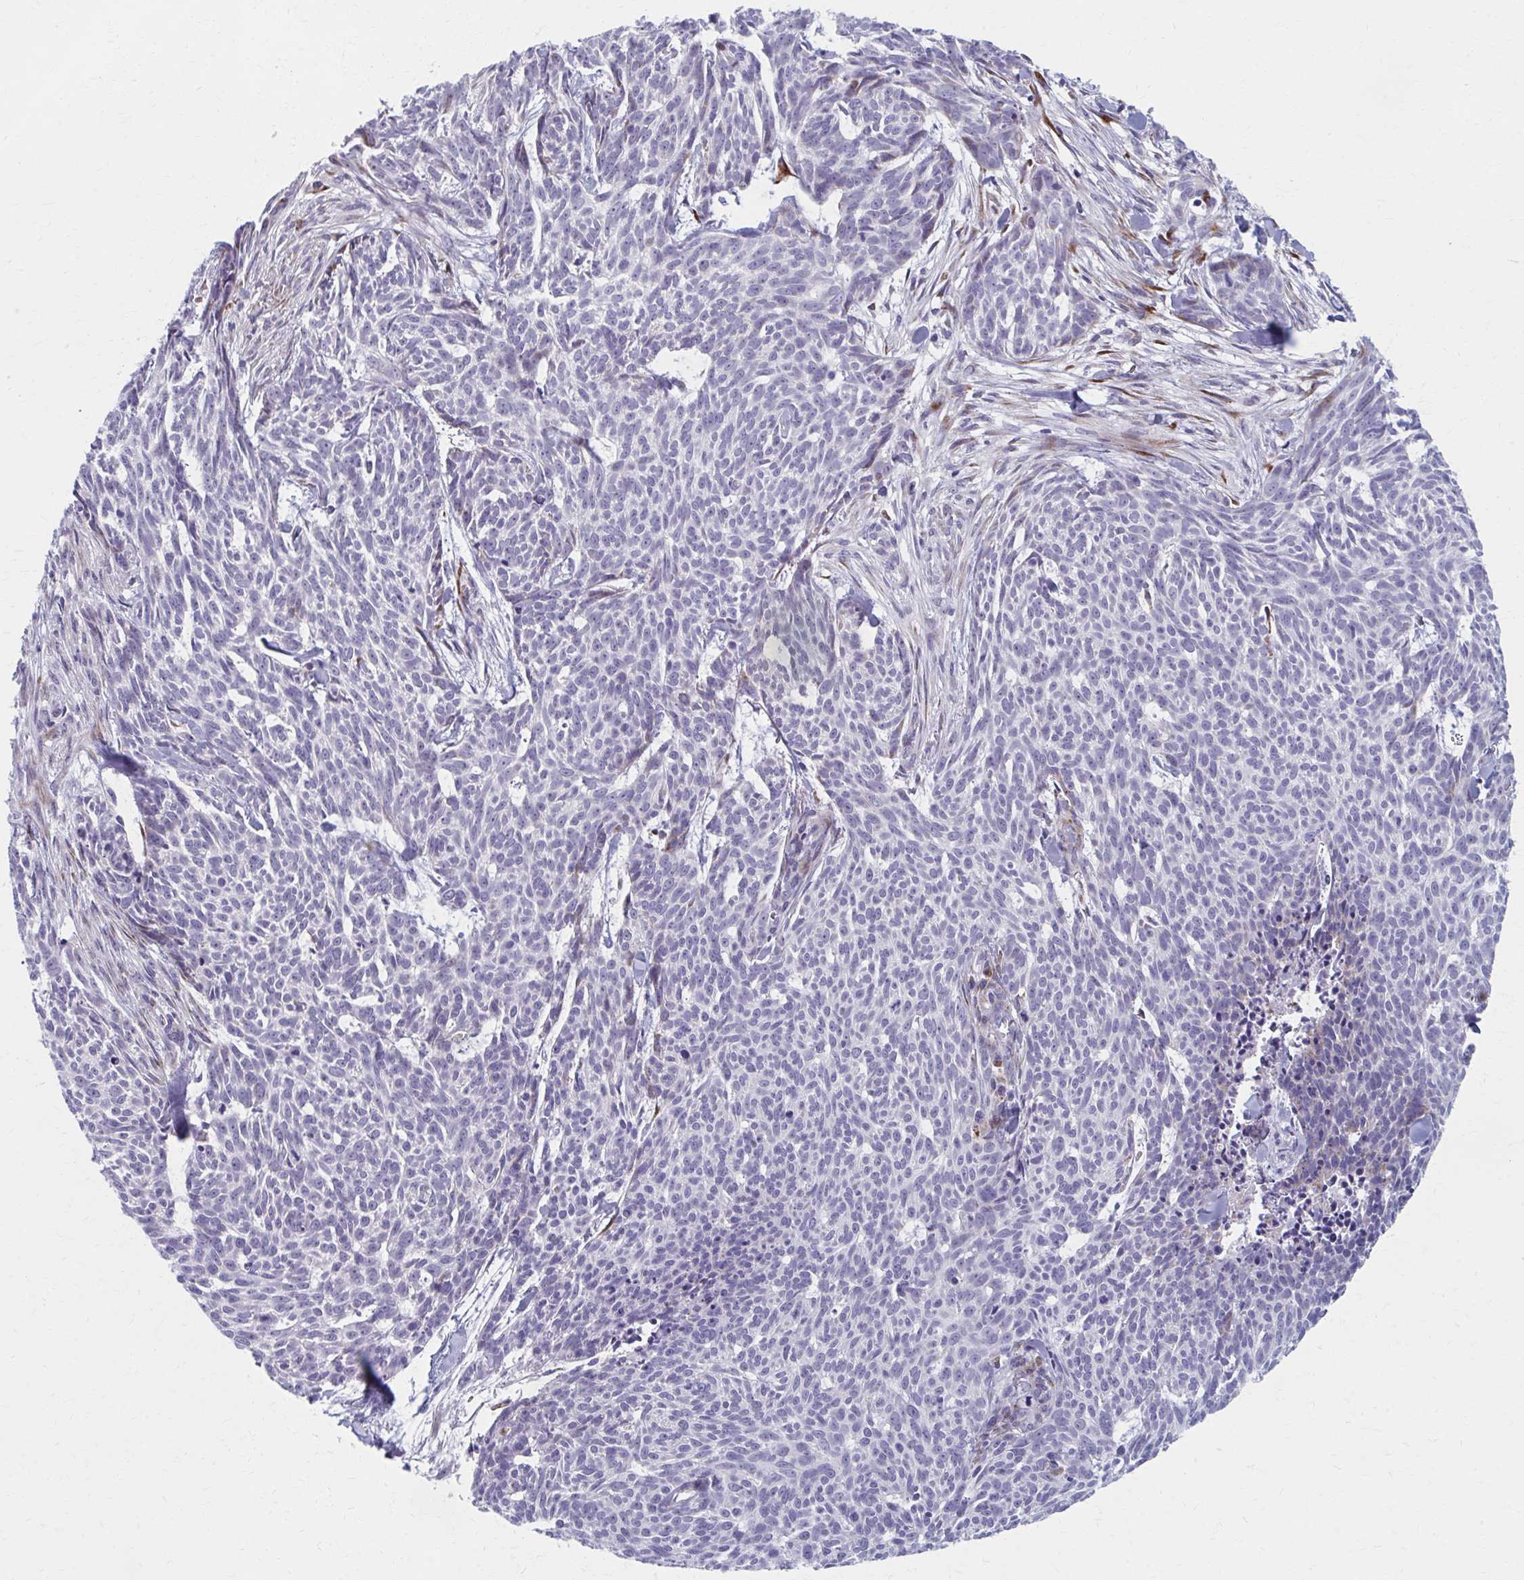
{"staining": {"intensity": "negative", "quantity": "none", "location": "none"}, "tissue": "skin cancer", "cell_type": "Tumor cells", "image_type": "cancer", "snomed": [{"axis": "morphology", "description": "Basal cell carcinoma"}, {"axis": "topography", "description": "Skin"}], "caption": "This is an immunohistochemistry photomicrograph of human skin cancer (basal cell carcinoma). There is no expression in tumor cells.", "gene": "OLFM2", "patient": {"sex": "female", "age": 93}}